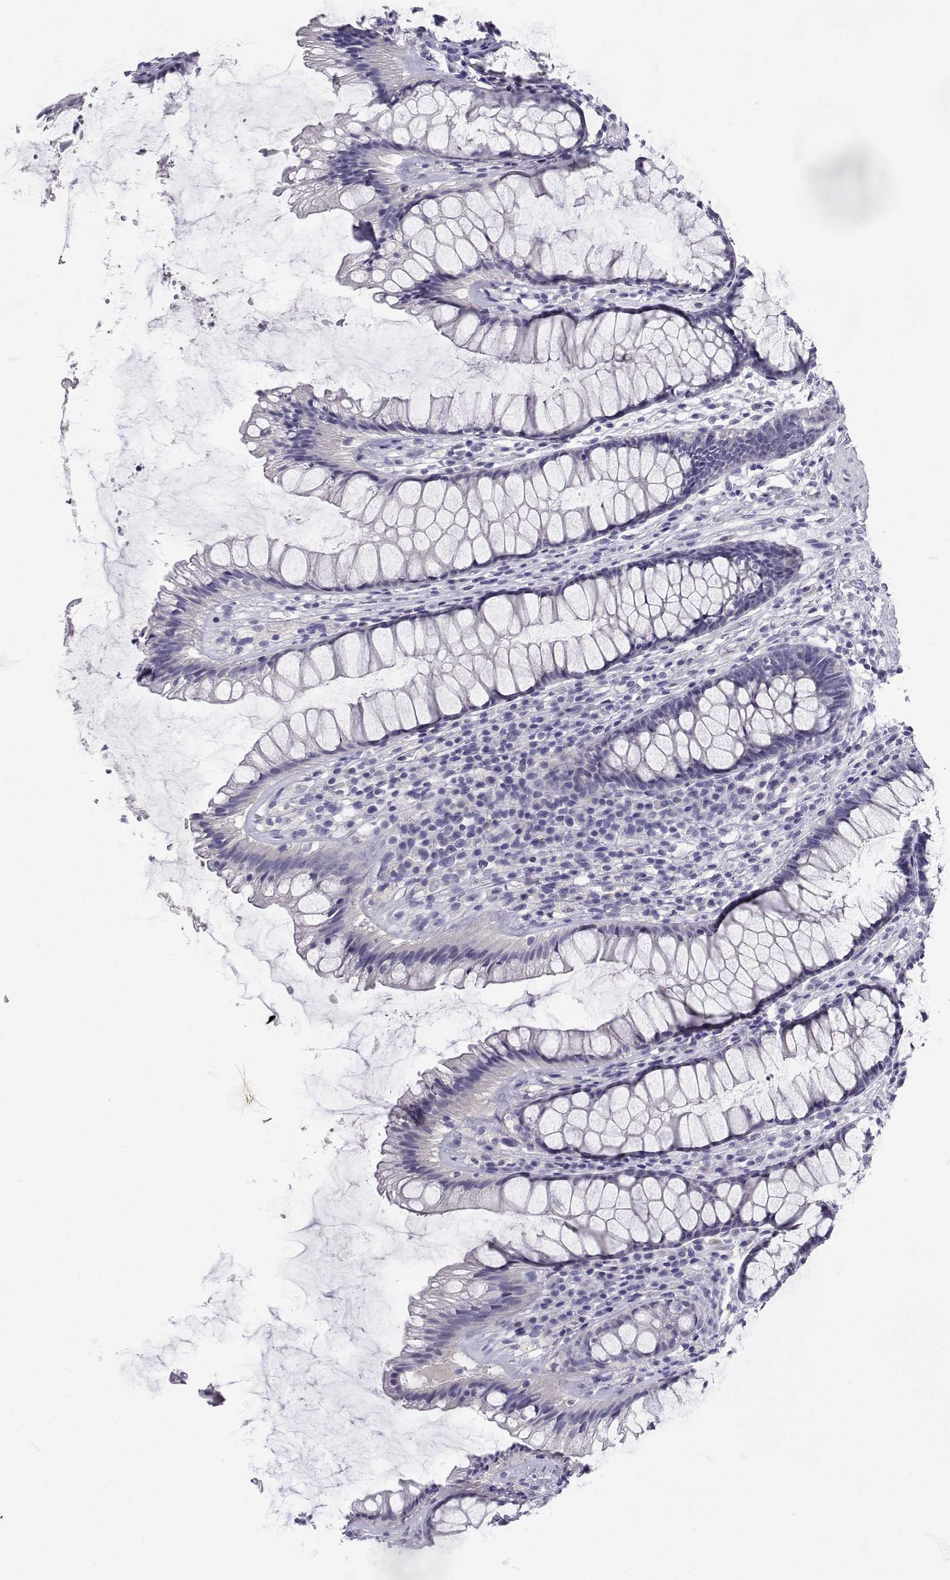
{"staining": {"intensity": "negative", "quantity": "none", "location": "none"}, "tissue": "rectum", "cell_type": "Glandular cells", "image_type": "normal", "snomed": [{"axis": "morphology", "description": "Normal tissue, NOS"}, {"axis": "topography", "description": "Rectum"}], "caption": "Immunohistochemistry of unremarkable human rectum shows no expression in glandular cells.", "gene": "SLC6A3", "patient": {"sex": "male", "age": 72}}